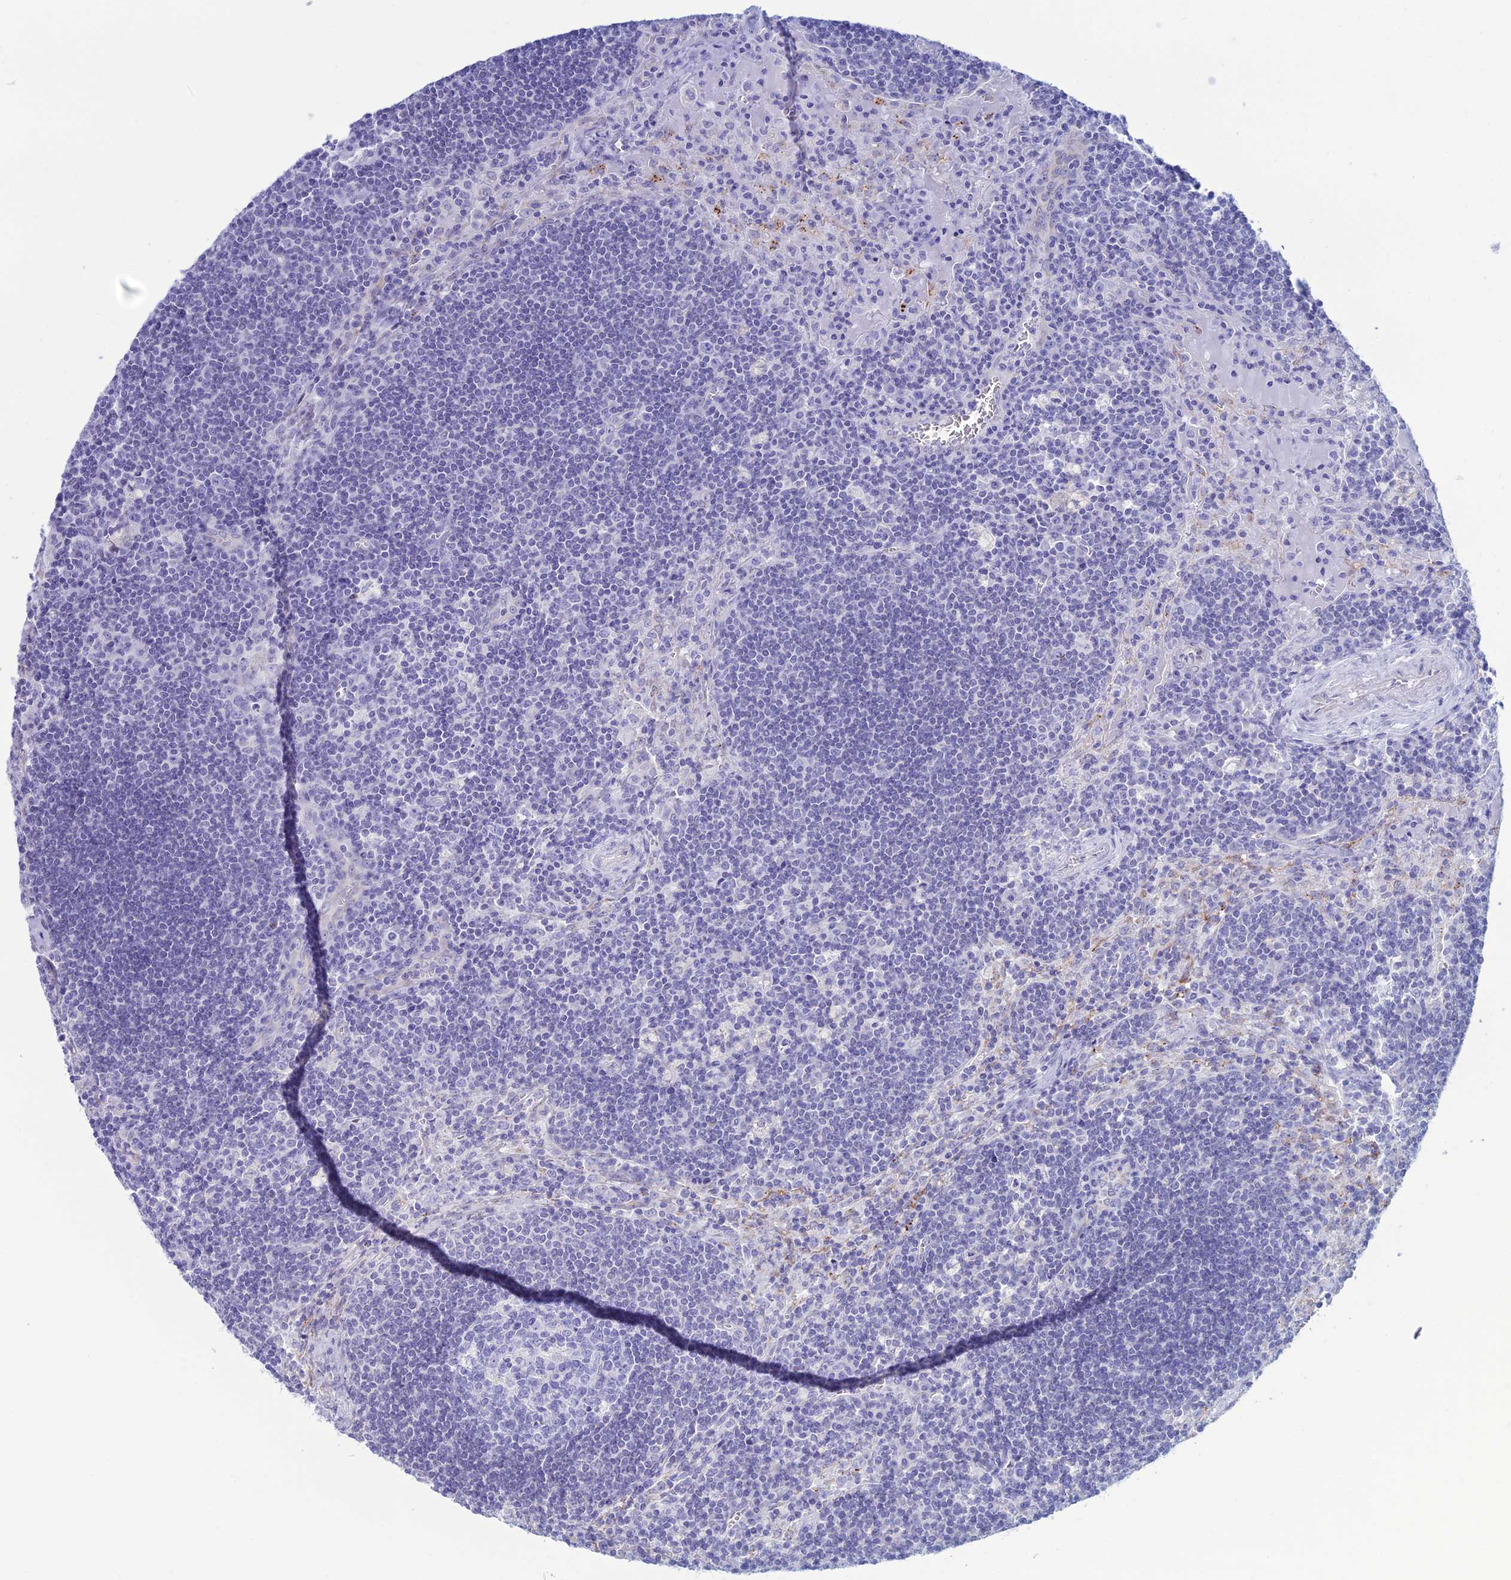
{"staining": {"intensity": "negative", "quantity": "none", "location": "none"}, "tissue": "lymph node", "cell_type": "Germinal center cells", "image_type": "normal", "snomed": [{"axis": "morphology", "description": "Normal tissue, NOS"}, {"axis": "topography", "description": "Lymph node"}], "caption": "Immunohistochemistry (IHC) histopathology image of unremarkable human lymph node stained for a protein (brown), which reveals no expression in germinal center cells. Nuclei are stained in blue.", "gene": "CFAP210", "patient": {"sex": "male", "age": 58}}